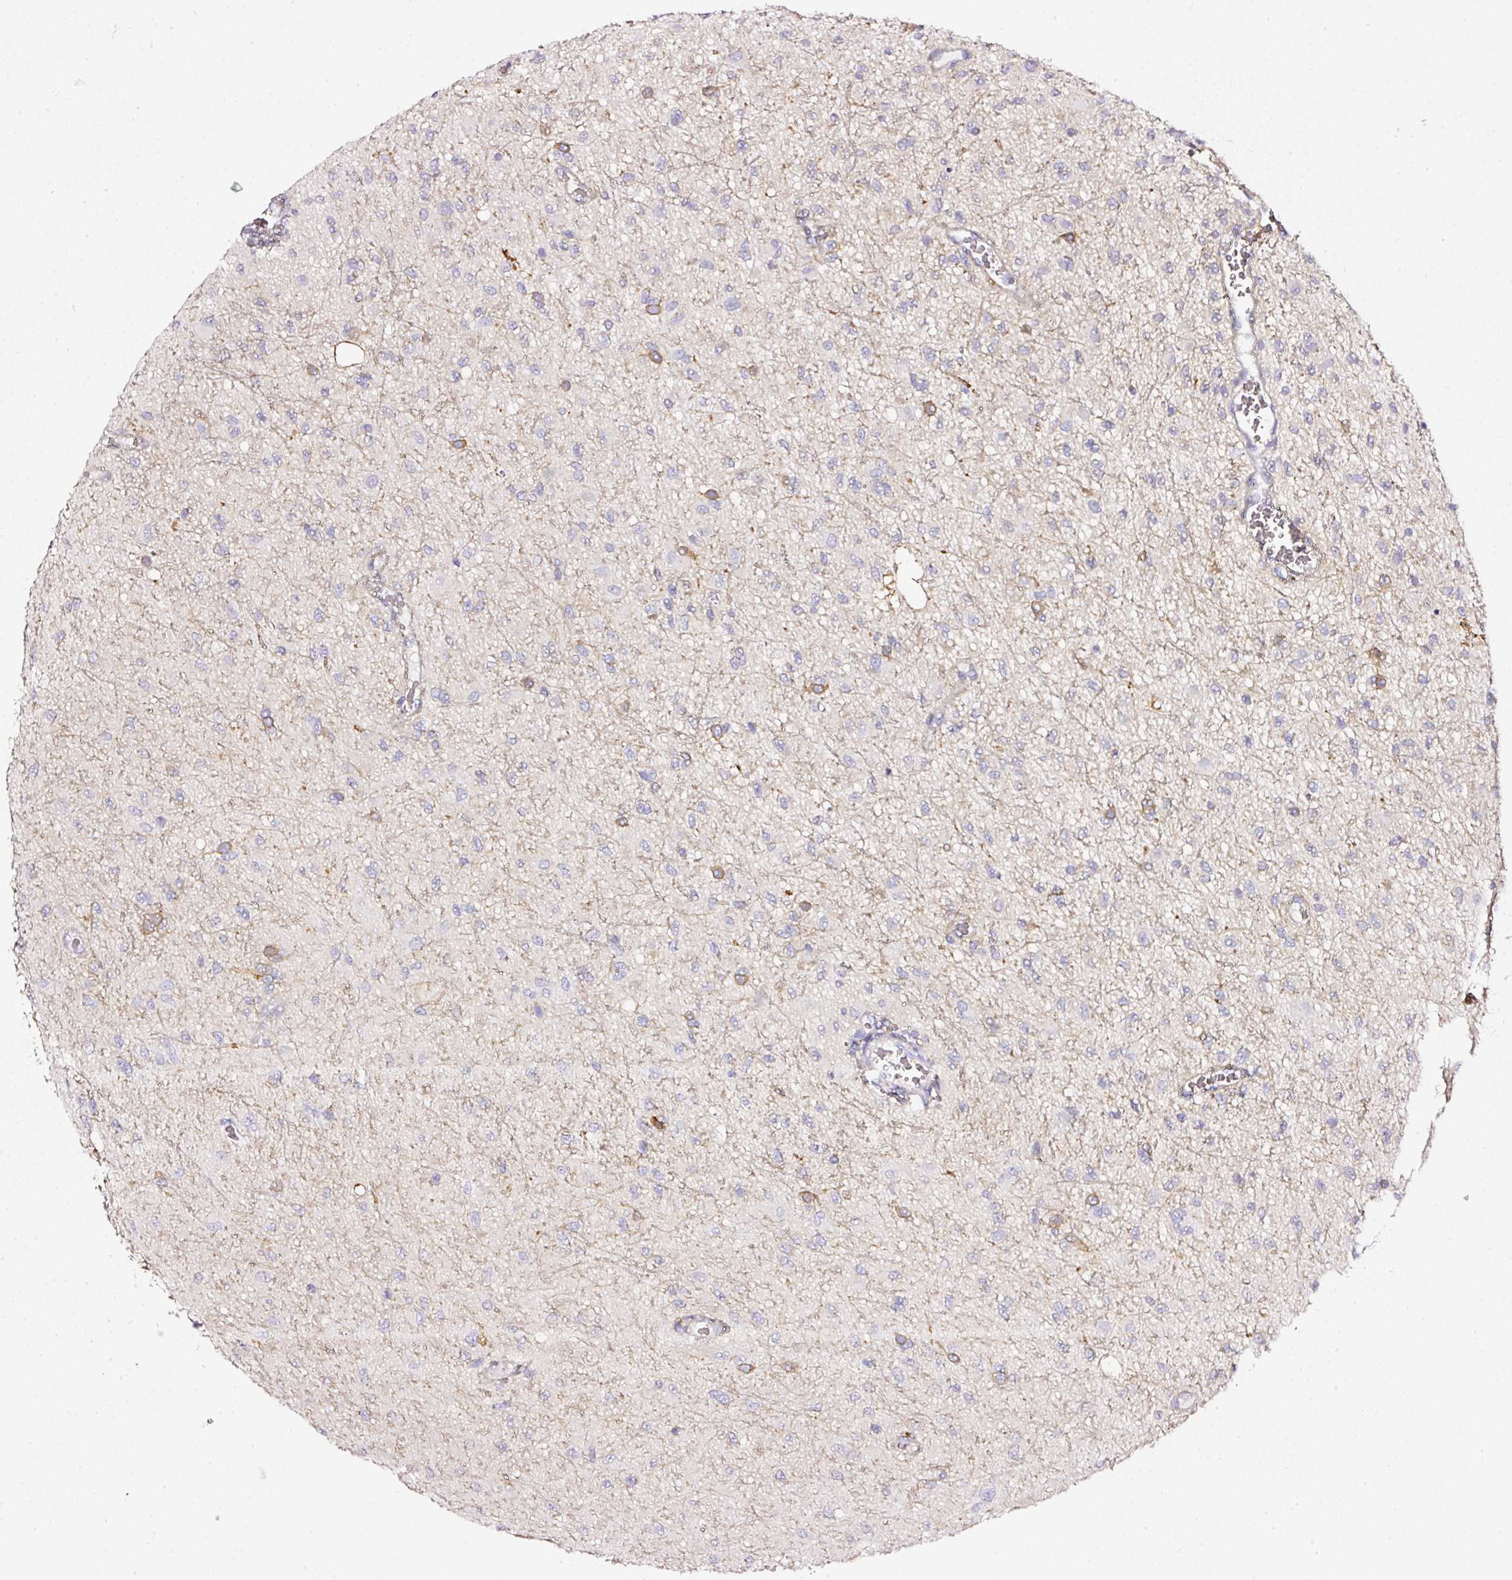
{"staining": {"intensity": "negative", "quantity": "none", "location": "none"}, "tissue": "glioma", "cell_type": "Tumor cells", "image_type": "cancer", "snomed": [{"axis": "morphology", "description": "Glioma, malignant, Low grade"}, {"axis": "topography", "description": "Cerebellum"}], "caption": "A high-resolution photomicrograph shows IHC staining of malignant glioma (low-grade), which reveals no significant positivity in tumor cells. Brightfield microscopy of immunohistochemistry (IHC) stained with DAB (brown) and hematoxylin (blue), captured at high magnification.", "gene": "CD47", "patient": {"sex": "female", "age": 5}}